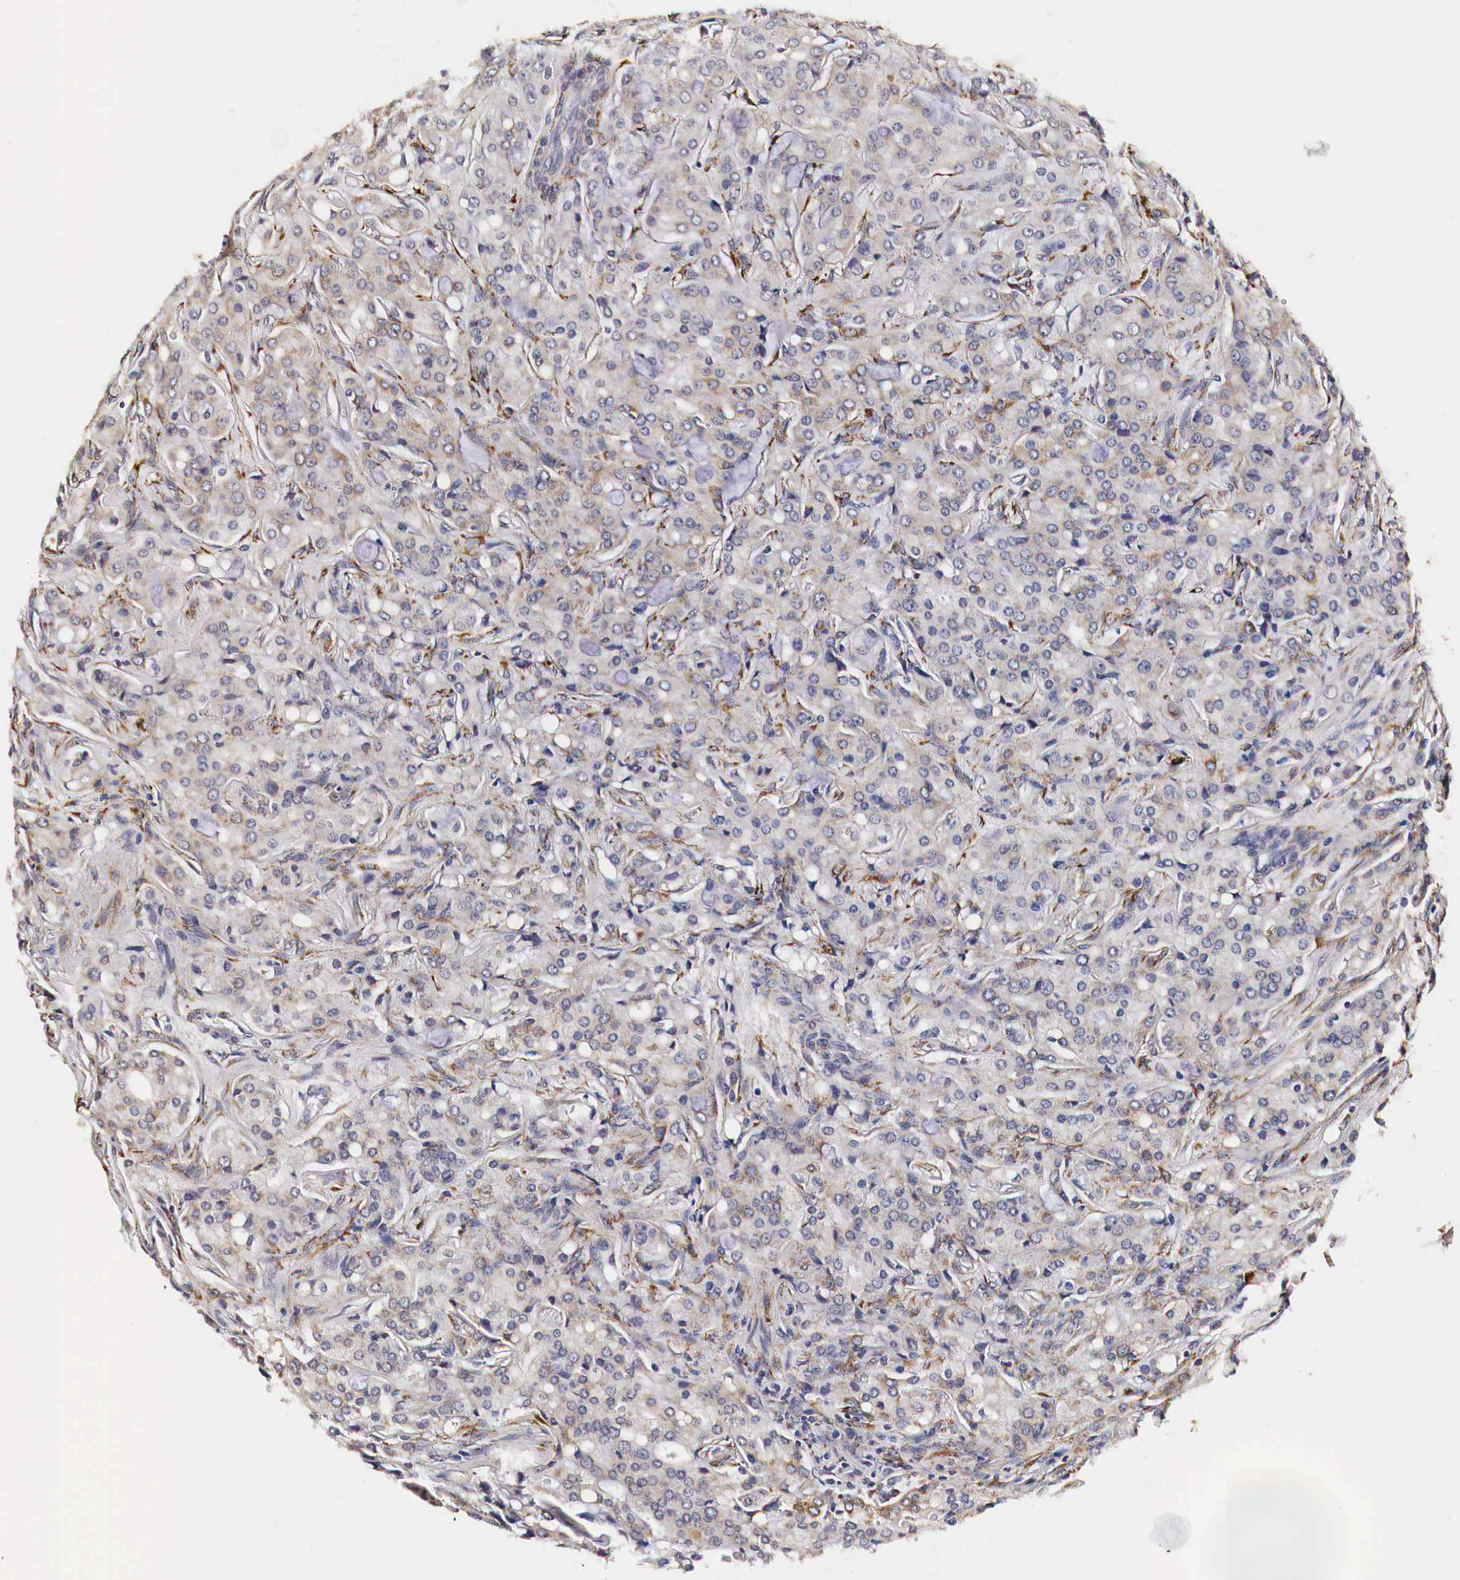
{"staining": {"intensity": "weak", "quantity": "<25%", "location": "cytoplasmic/membranous"}, "tissue": "prostate cancer", "cell_type": "Tumor cells", "image_type": "cancer", "snomed": [{"axis": "morphology", "description": "Adenocarcinoma, Medium grade"}, {"axis": "topography", "description": "Prostate"}], "caption": "Tumor cells are negative for brown protein staining in prostate cancer. Brightfield microscopy of IHC stained with DAB (brown) and hematoxylin (blue), captured at high magnification.", "gene": "CKAP4", "patient": {"sex": "male", "age": 72}}